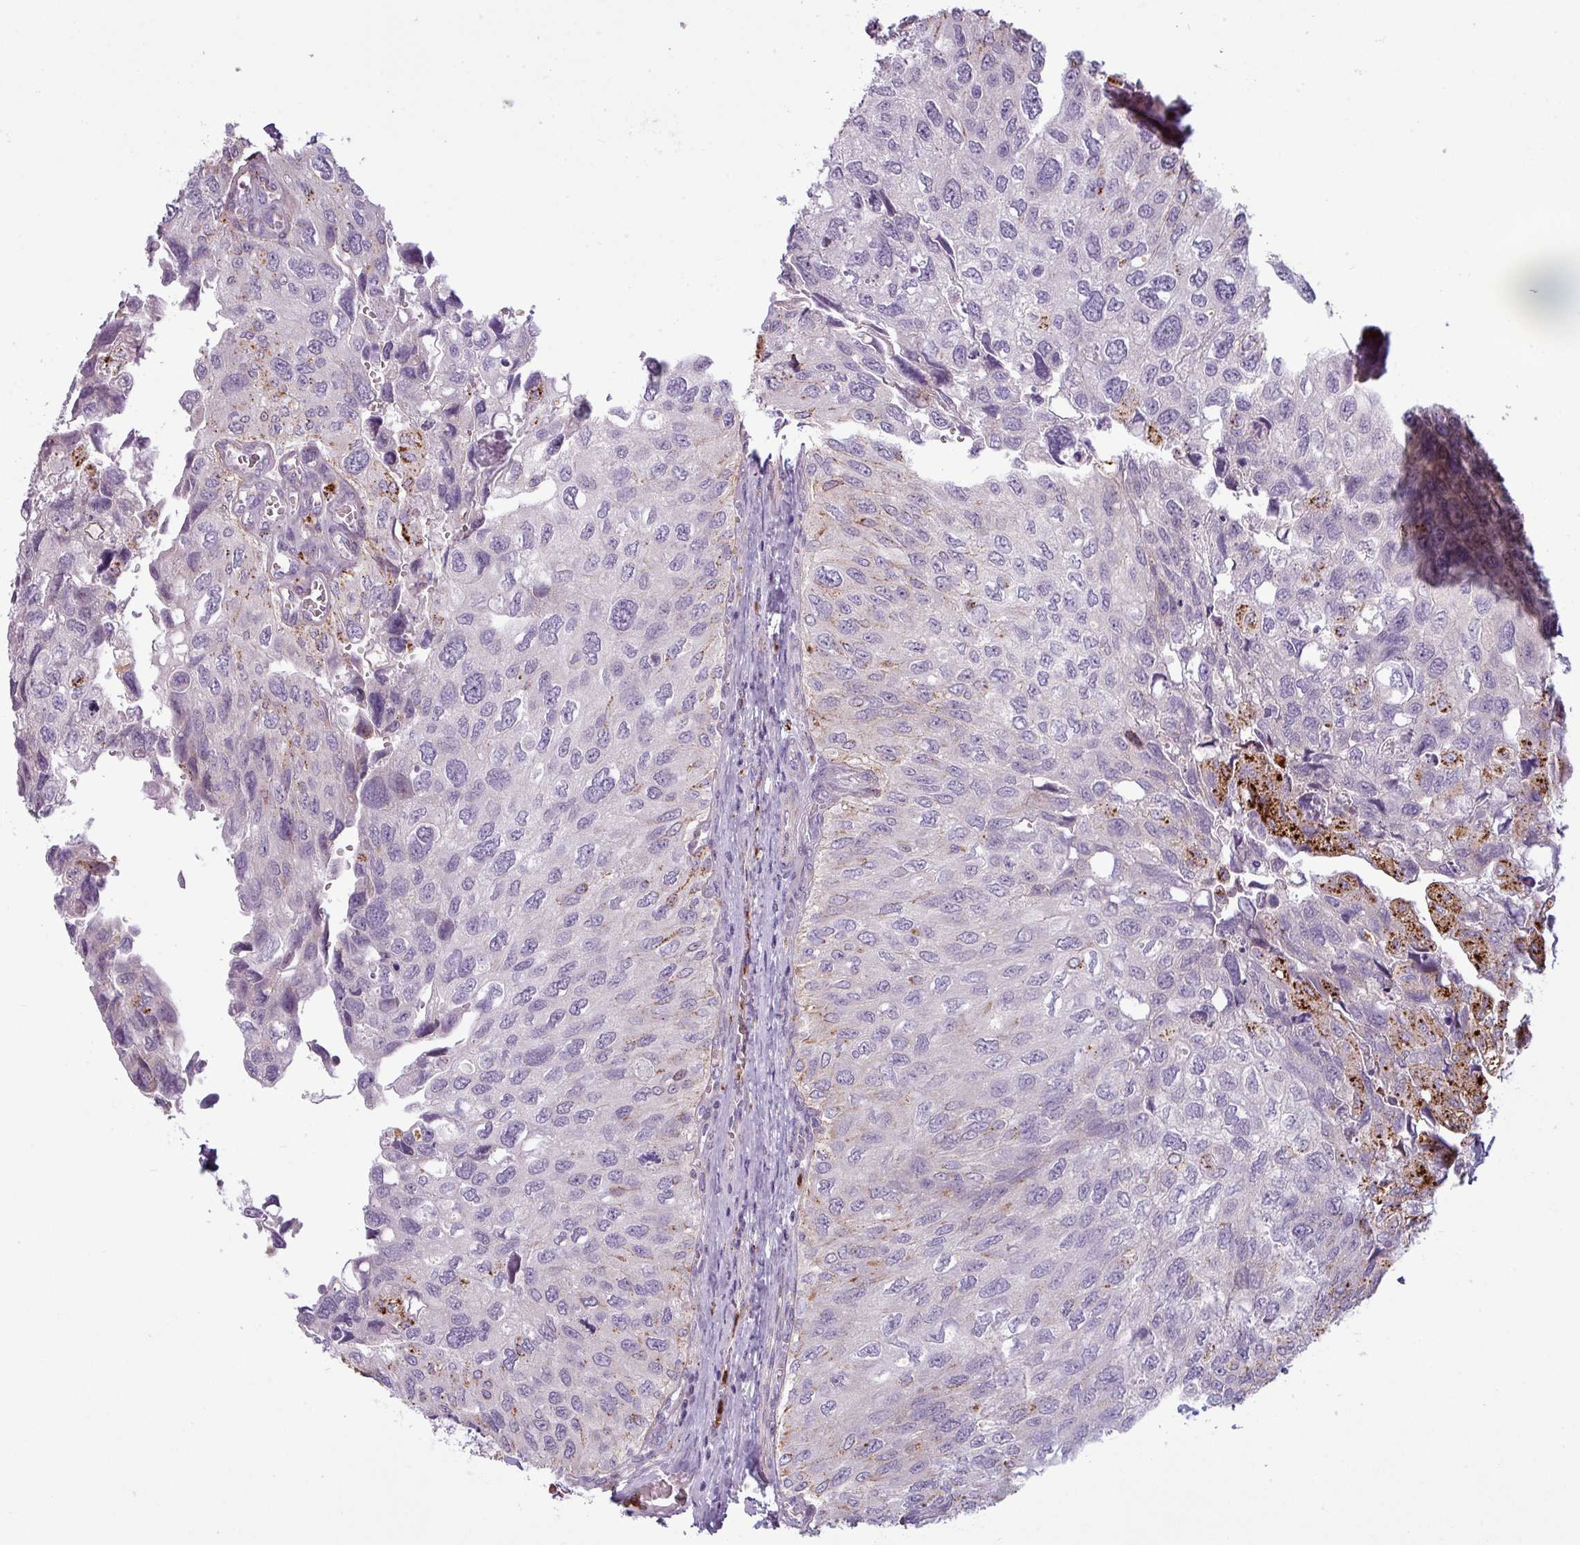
{"staining": {"intensity": "weak", "quantity": "<25%", "location": "cytoplasmic/membranous"}, "tissue": "urothelial cancer", "cell_type": "Tumor cells", "image_type": "cancer", "snomed": [{"axis": "morphology", "description": "Urothelial carcinoma, NOS"}, {"axis": "topography", "description": "Urinary bladder"}], "caption": "This micrograph is of transitional cell carcinoma stained with IHC to label a protein in brown with the nuclei are counter-stained blue. There is no positivity in tumor cells. (IHC, brightfield microscopy, high magnification).", "gene": "MAP7D2", "patient": {"sex": "male", "age": 80}}